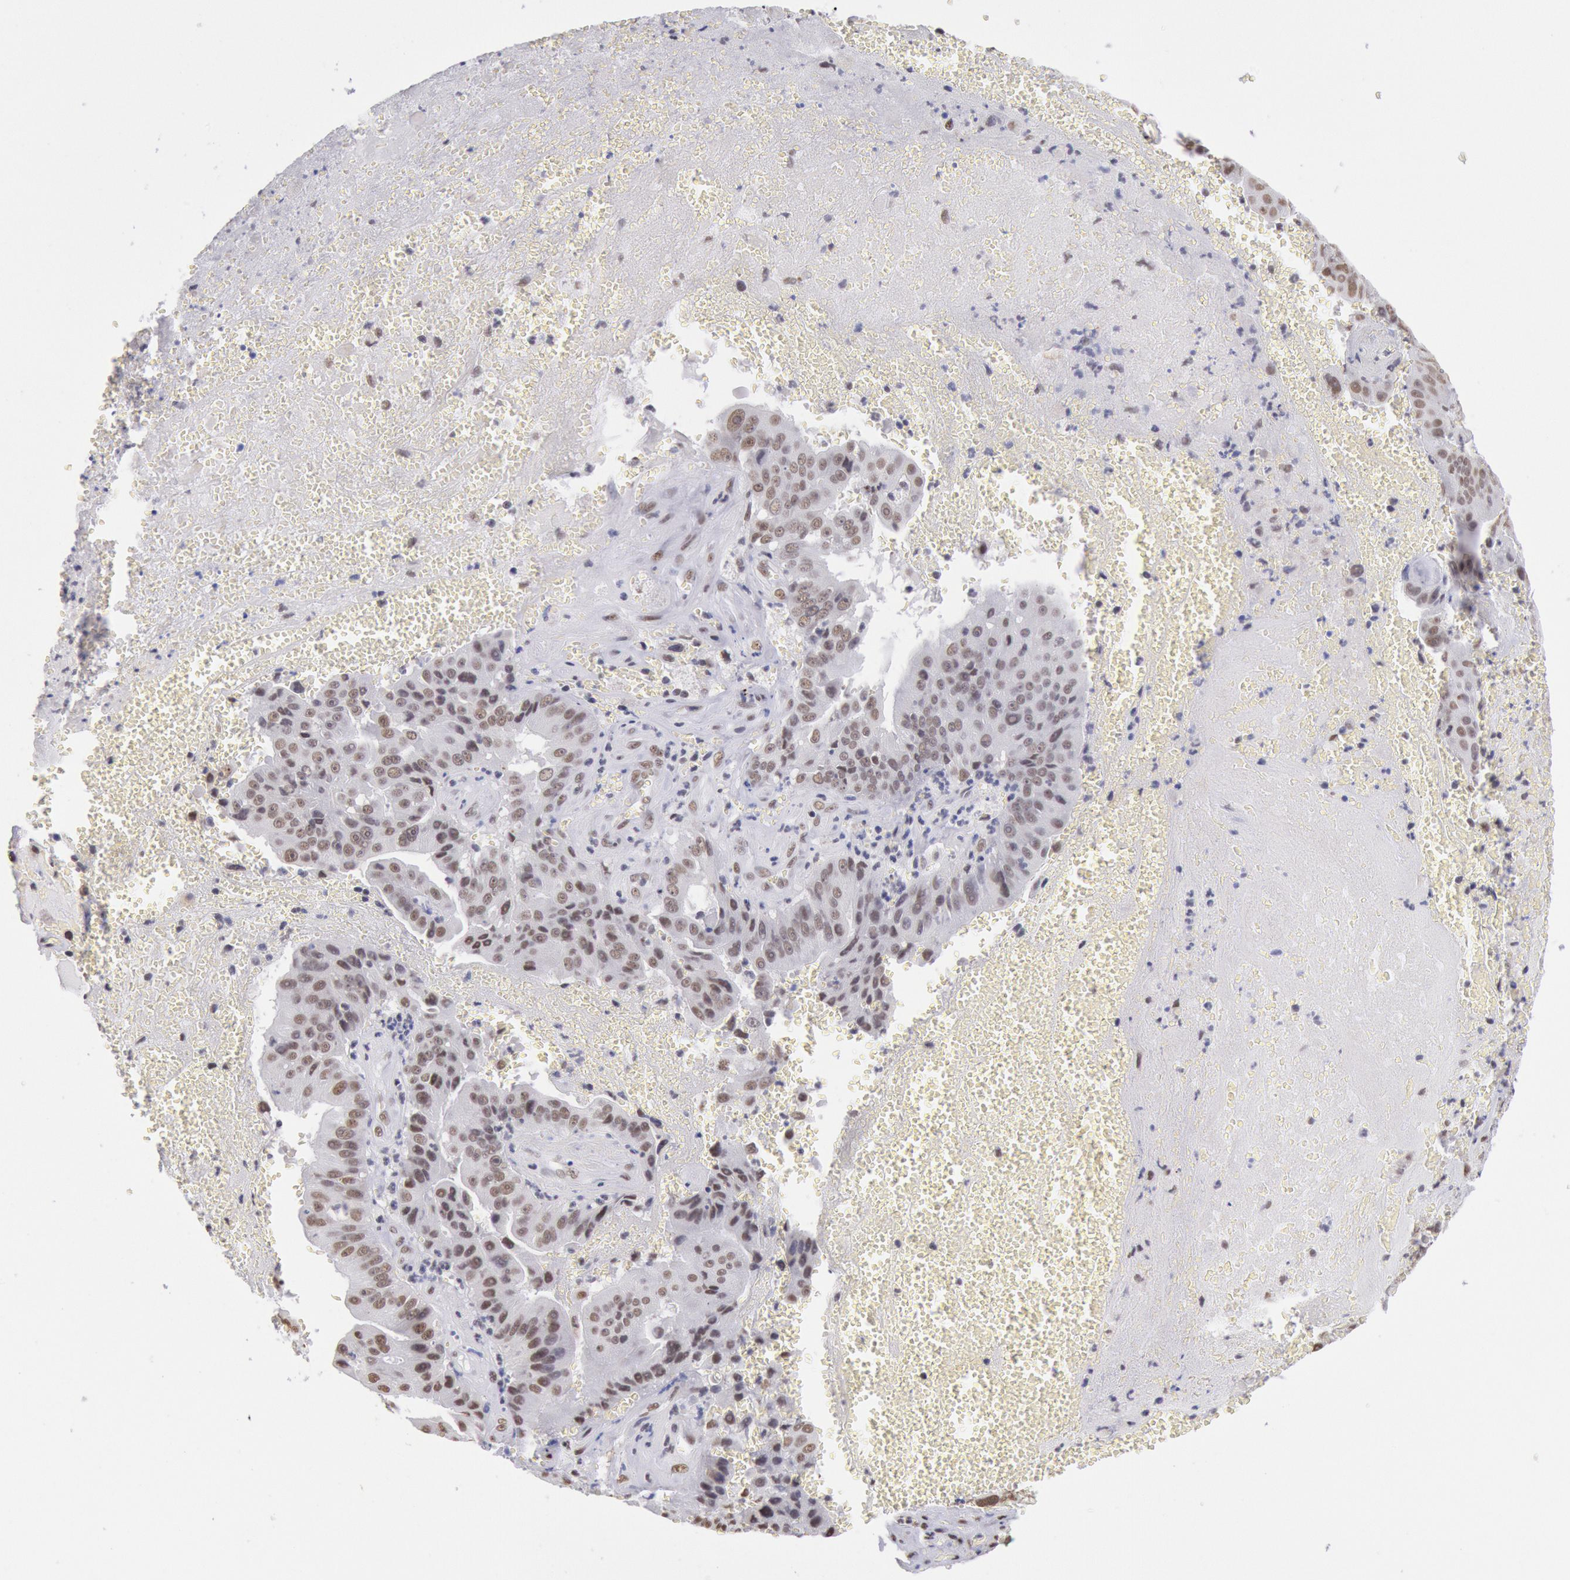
{"staining": {"intensity": "weak", "quantity": ">75%", "location": "nuclear"}, "tissue": "liver cancer", "cell_type": "Tumor cells", "image_type": "cancer", "snomed": [{"axis": "morphology", "description": "Cholangiocarcinoma"}, {"axis": "topography", "description": "Liver"}], "caption": "Cholangiocarcinoma (liver) stained with a brown dye demonstrates weak nuclear positive staining in about >75% of tumor cells.", "gene": "SNRPD3", "patient": {"sex": "female", "age": 79}}